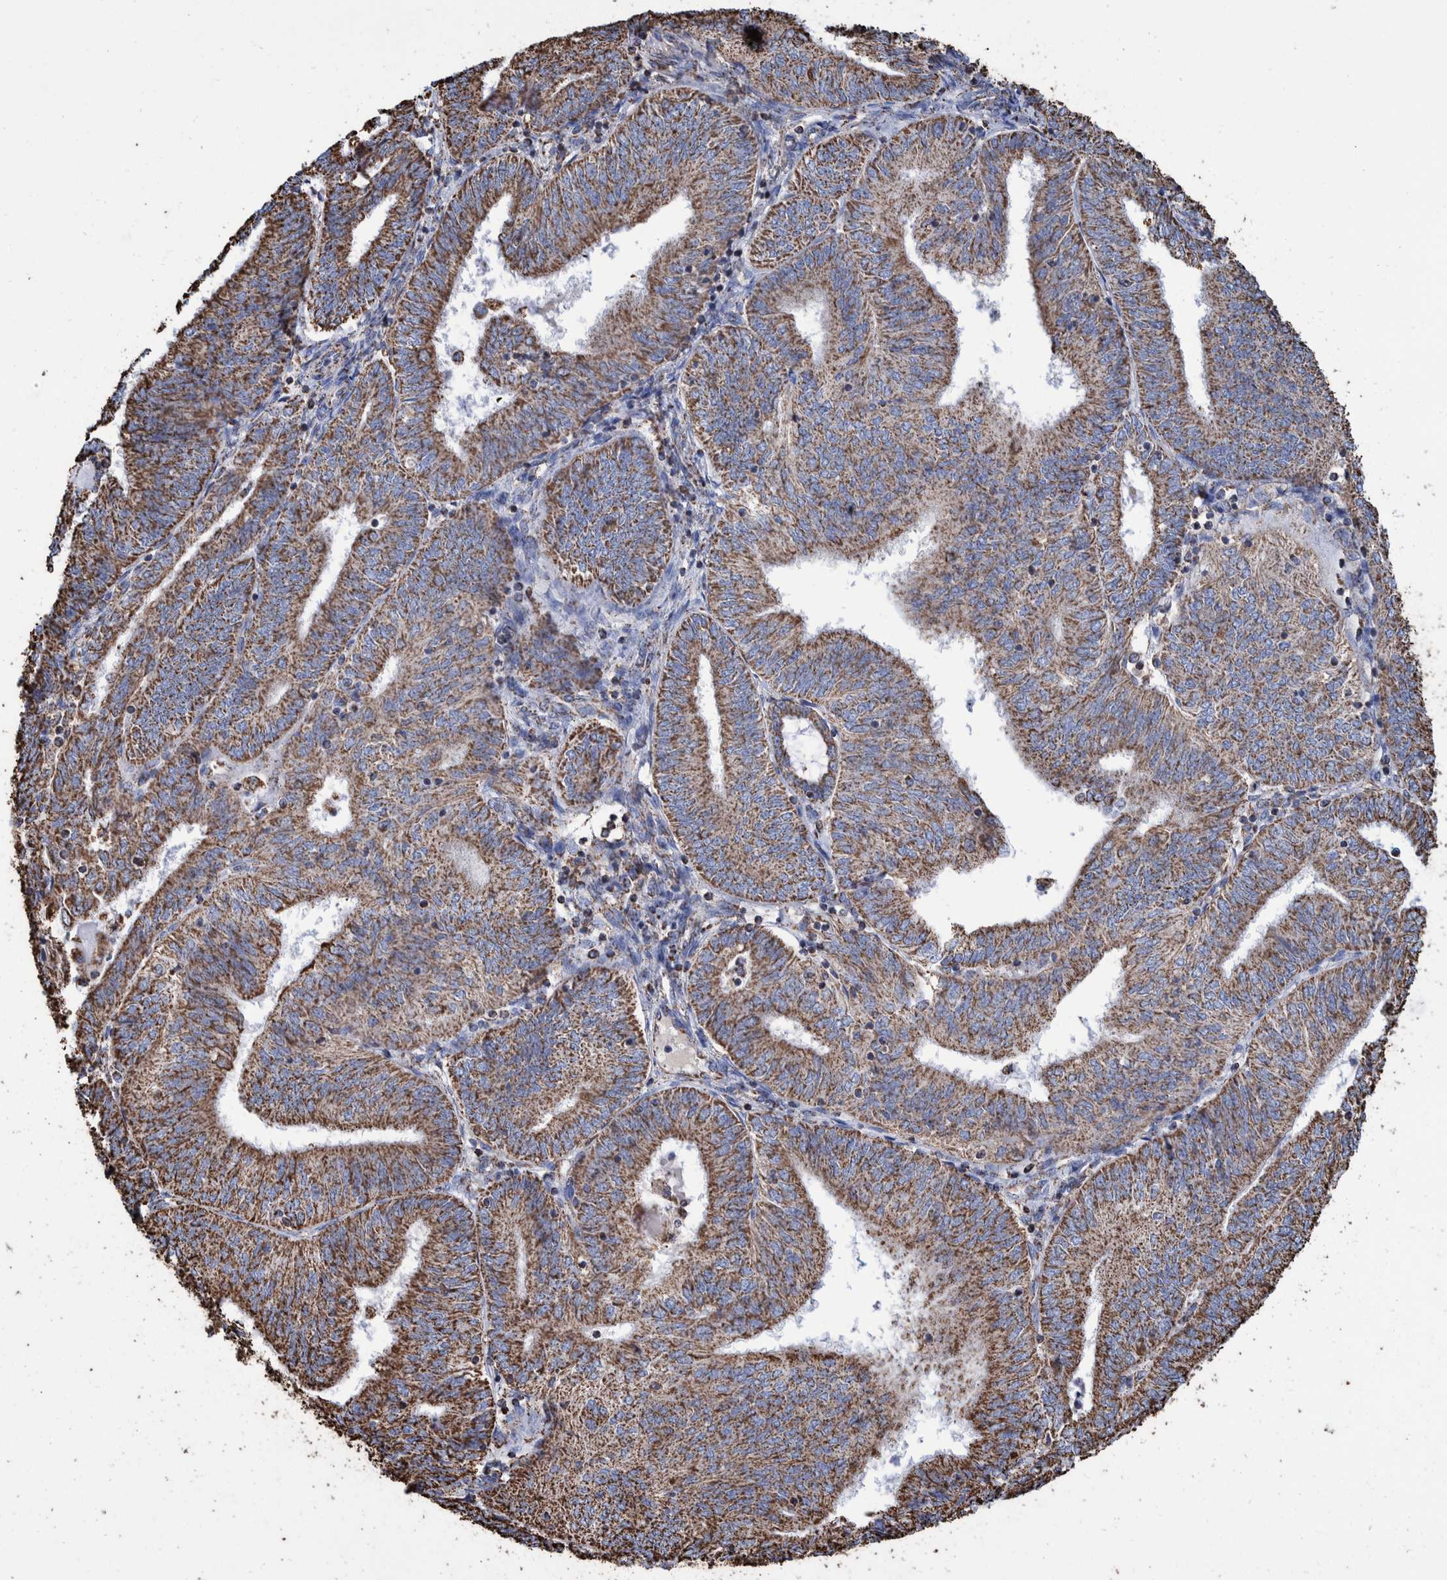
{"staining": {"intensity": "strong", "quantity": ">75%", "location": "cytoplasmic/membranous"}, "tissue": "endometrial cancer", "cell_type": "Tumor cells", "image_type": "cancer", "snomed": [{"axis": "morphology", "description": "Adenocarcinoma, NOS"}, {"axis": "topography", "description": "Endometrium"}], "caption": "Adenocarcinoma (endometrial) stained for a protein exhibits strong cytoplasmic/membranous positivity in tumor cells. (Stains: DAB (3,3'-diaminobenzidine) in brown, nuclei in blue, Microscopy: brightfield microscopy at high magnification).", "gene": "VPS26C", "patient": {"sex": "female", "age": 58}}